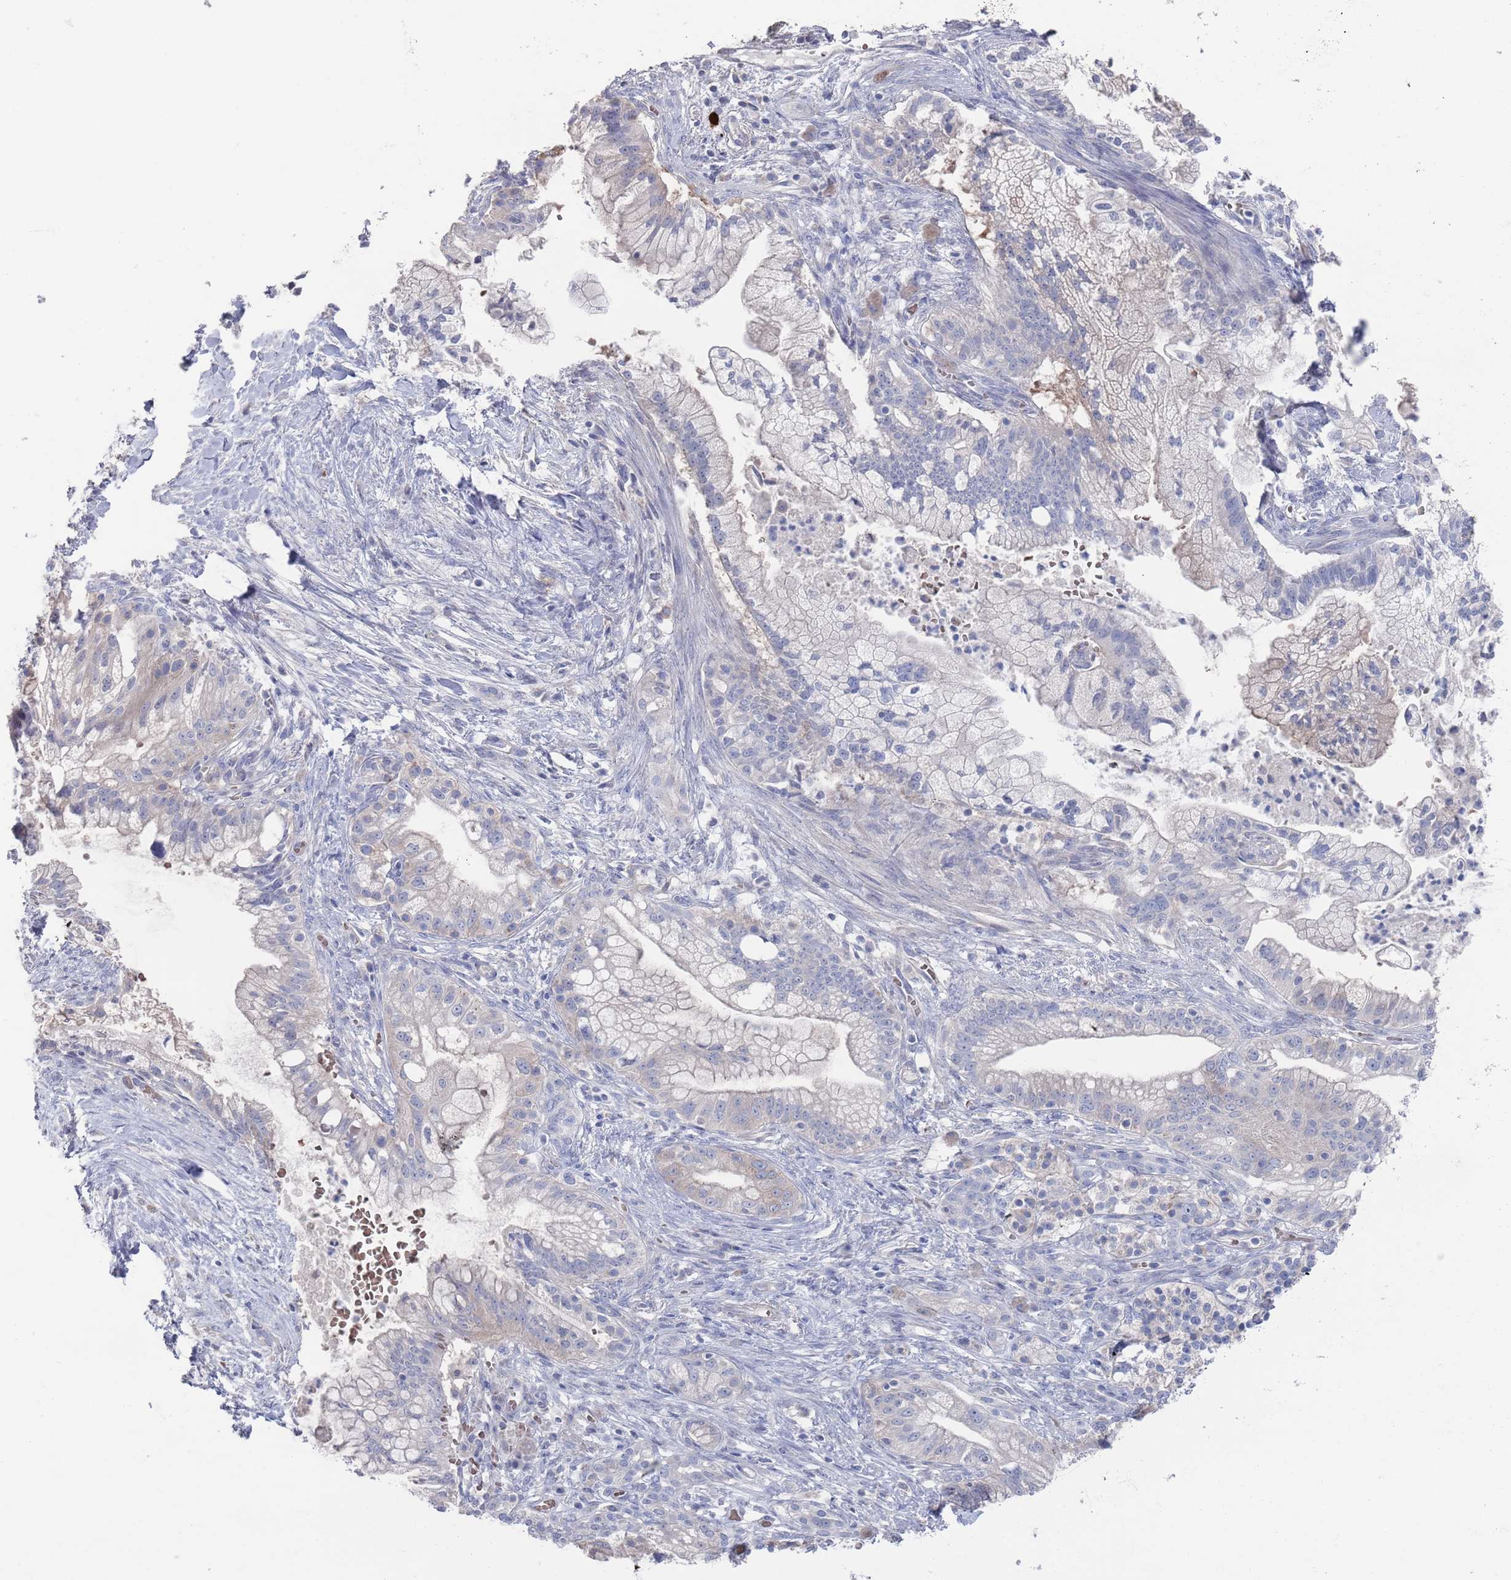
{"staining": {"intensity": "weak", "quantity": "<25%", "location": "cytoplasmic/membranous"}, "tissue": "pancreatic cancer", "cell_type": "Tumor cells", "image_type": "cancer", "snomed": [{"axis": "morphology", "description": "Adenocarcinoma, NOS"}, {"axis": "topography", "description": "Pancreas"}], "caption": "The histopathology image demonstrates no significant staining in tumor cells of pancreatic cancer.", "gene": "TMCO3", "patient": {"sex": "male", "age": 44}}